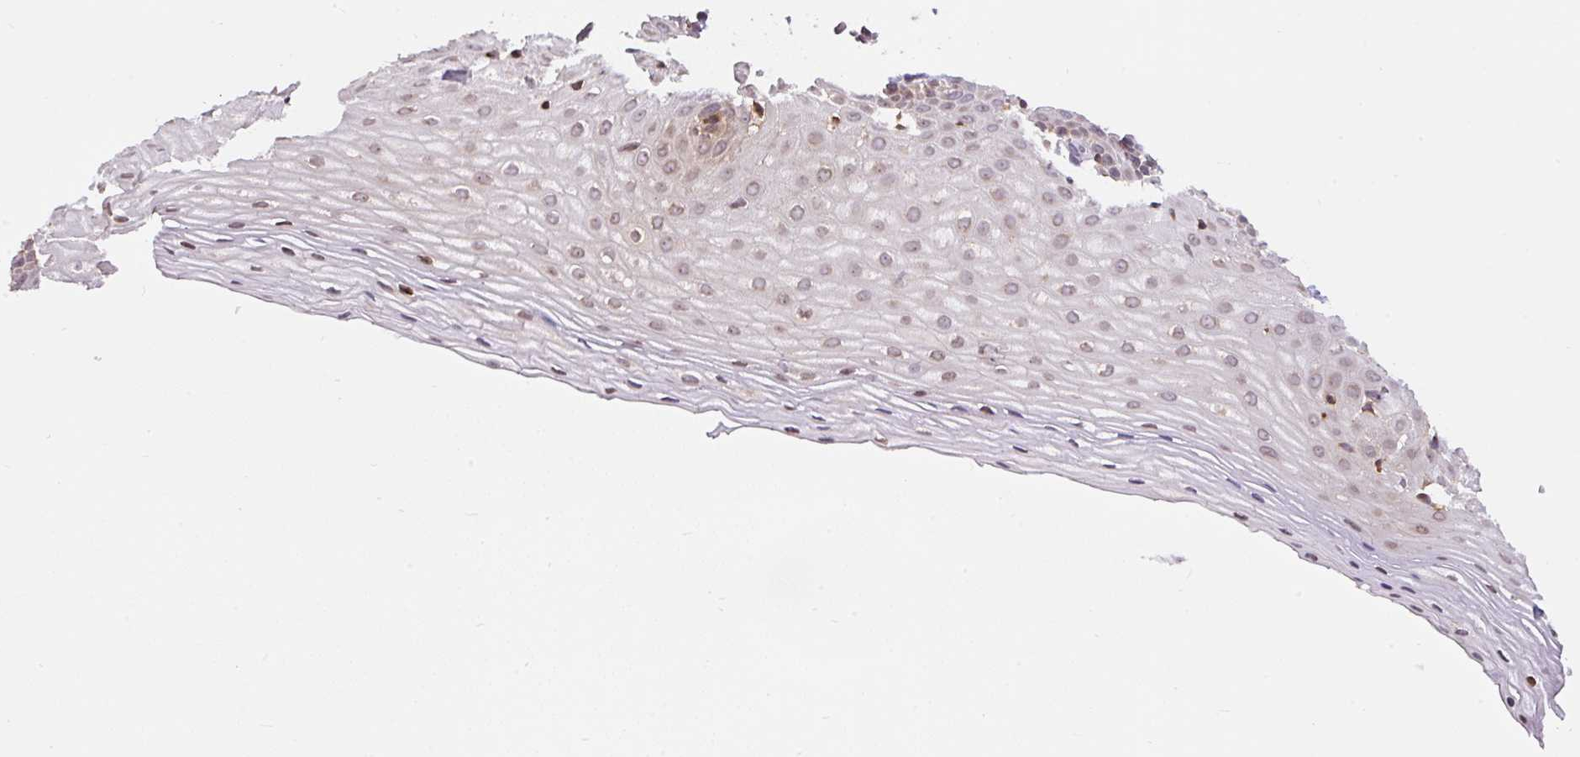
{"staining": {"intensity": "moderate", "quantity": ">75%", "location": "cytoplasmic/membranous"}, "tissue": "cervix", "cell_type": "Glandular cells", "image_type": "normal", "snomed": [{"axis": "morphology", "description": "Normal tissue, NOS"}, {"axis": "topography", "description": "Cervix"}], "caption": "Immunohistochemical staining of benign human cervix shows moderate cytoplasmic/membranous protein positivity in approximately >75% of glandular cells. The protein of interest is stained brown, and the nuclei are stained in blue (DAB (3,3'-diaminobenzidine) IHC with brightfield microscopy, high magnification).", "gene": "CARD11", "patient": {"sex": "female", "age": 36}}